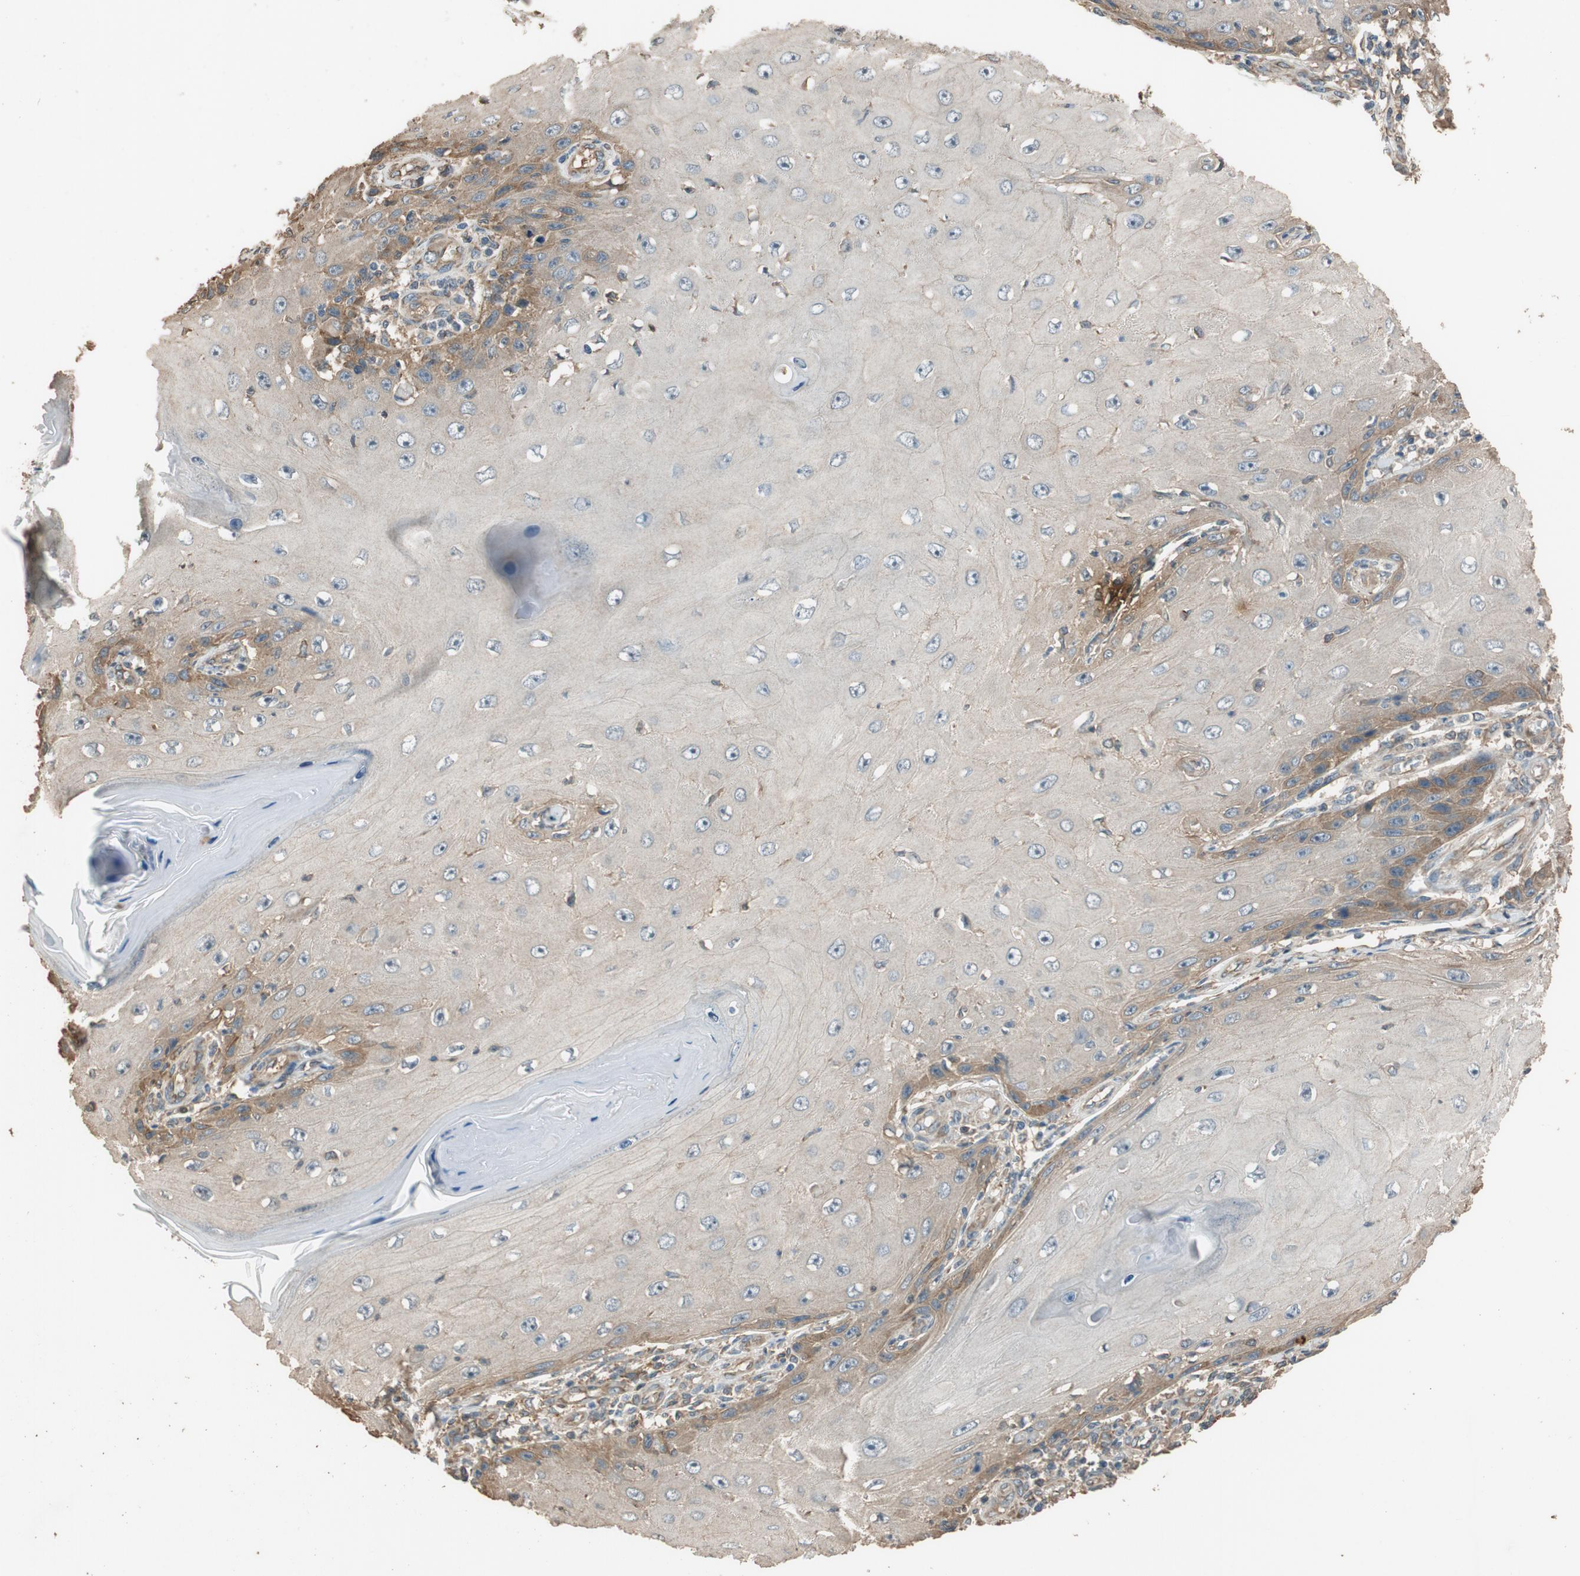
{"staining": {"intensity": "weak", "quantity": "<25%", "location": "cytoplasmic/membranous"}, "tissue": "skin cancer", "cell_type": "Tumor cells", "image_type": "cancer", "snomed": [{"axis": "morphology", "description": "Squamous cell carcinoma, NOS"}, {"axis": "topography", "description": "Skin"}], "caption": "This is a photomicrograph of IHC staining of skin cancer (squamous cell carcinoma), which shows no expression in tumor cells.", "gene": "MST1R", "patient": {"sex": "female", "age": 73}}